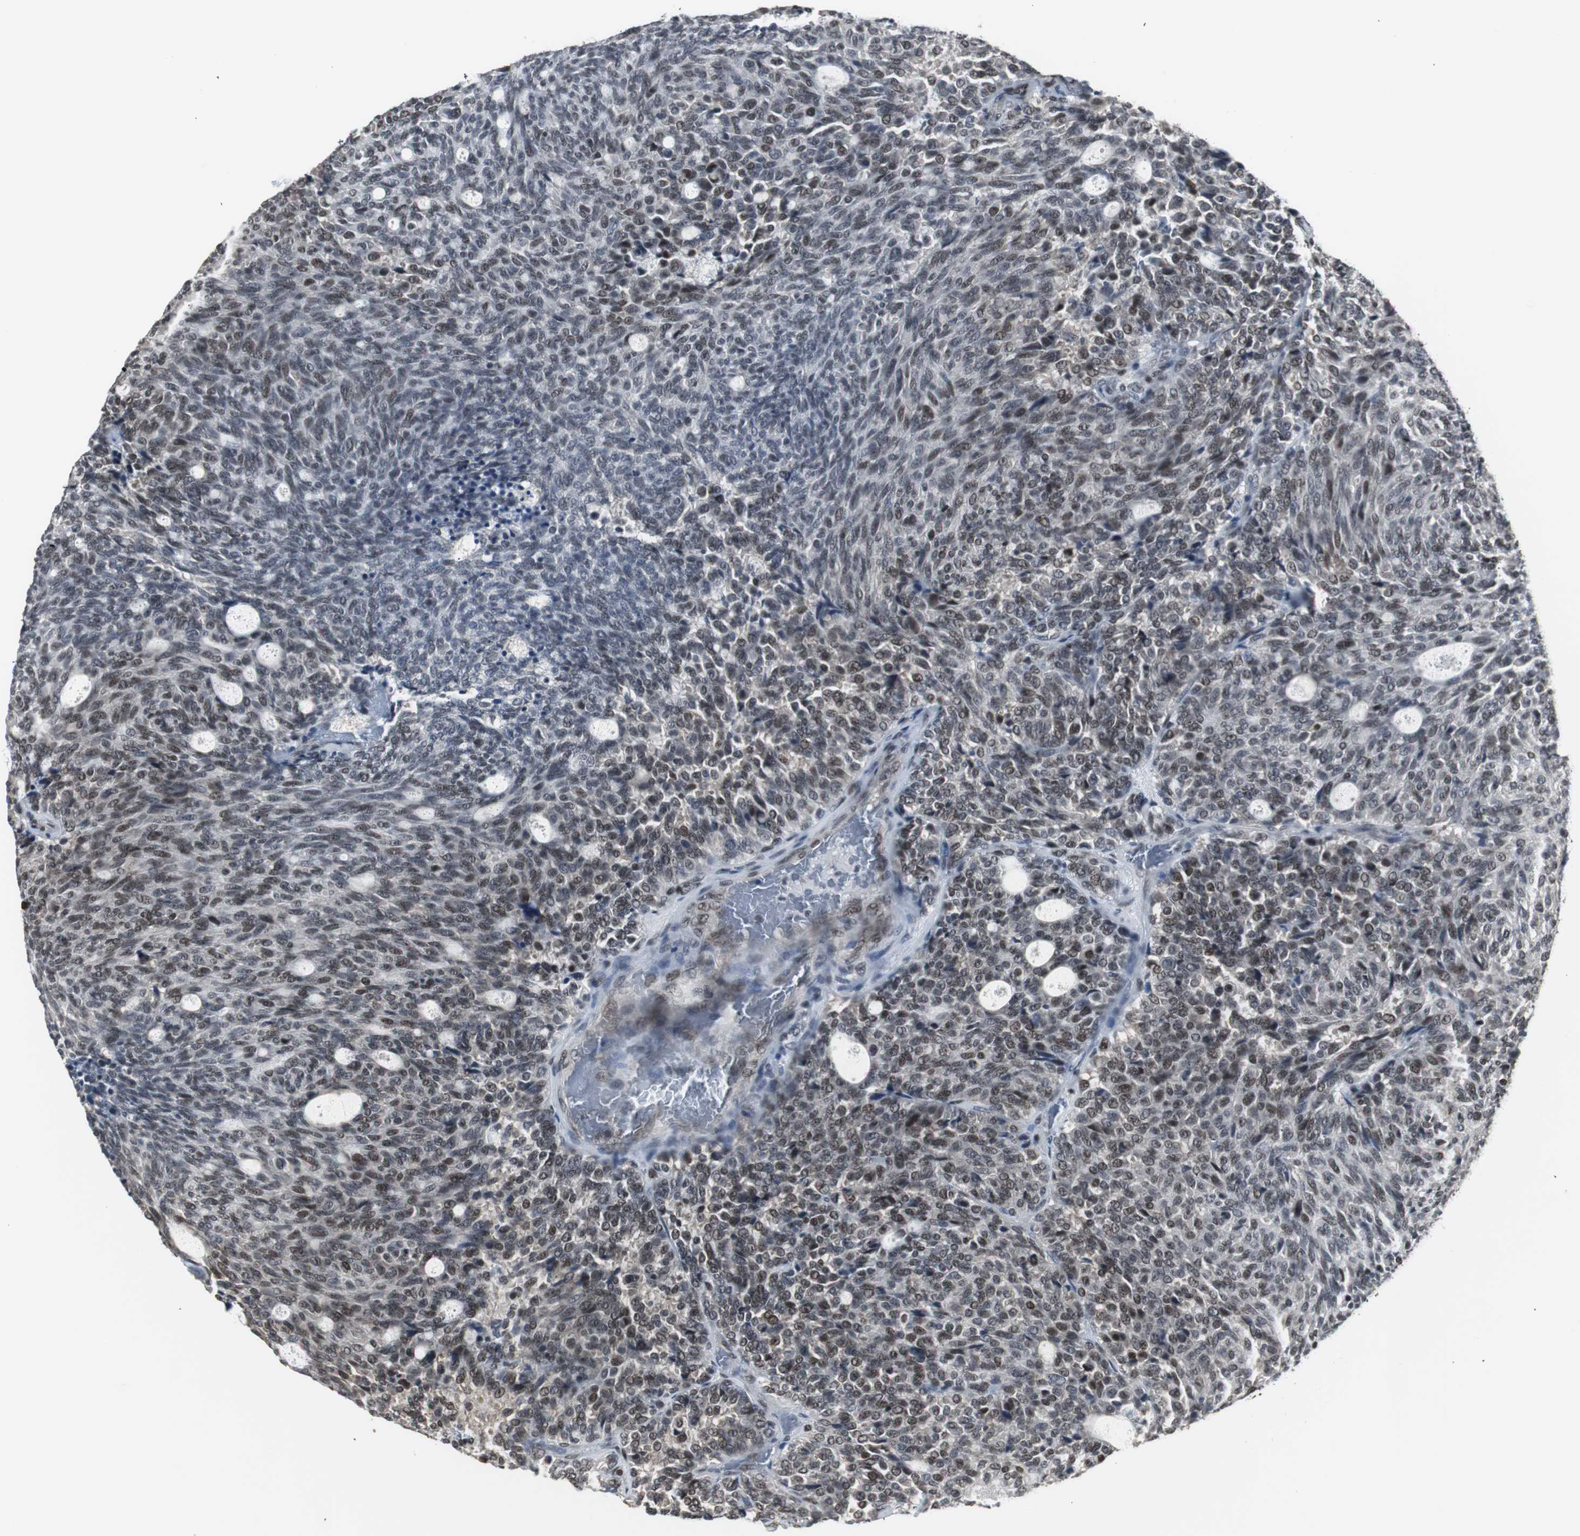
{"staining": {"intensity": "weak", "quantity": "25%-75%", "location": "nuclear"}, "tissue": "carcinoid", "cell_type": "Tumor cells", "image_type": "cancer", "snomed": [{"axis": "morphology", "description": "Carcinoid, malignant, NOS"}, {"axis": "topography", "description": "Pancreas"}], "caption": "Tumor cells demonstrate low levels of weak nuclear staining in approximately 25%-75% of cells in human carcinoid (malignant).", "gene": "MPG", "patient": {"sex": "female", "age": 54}}